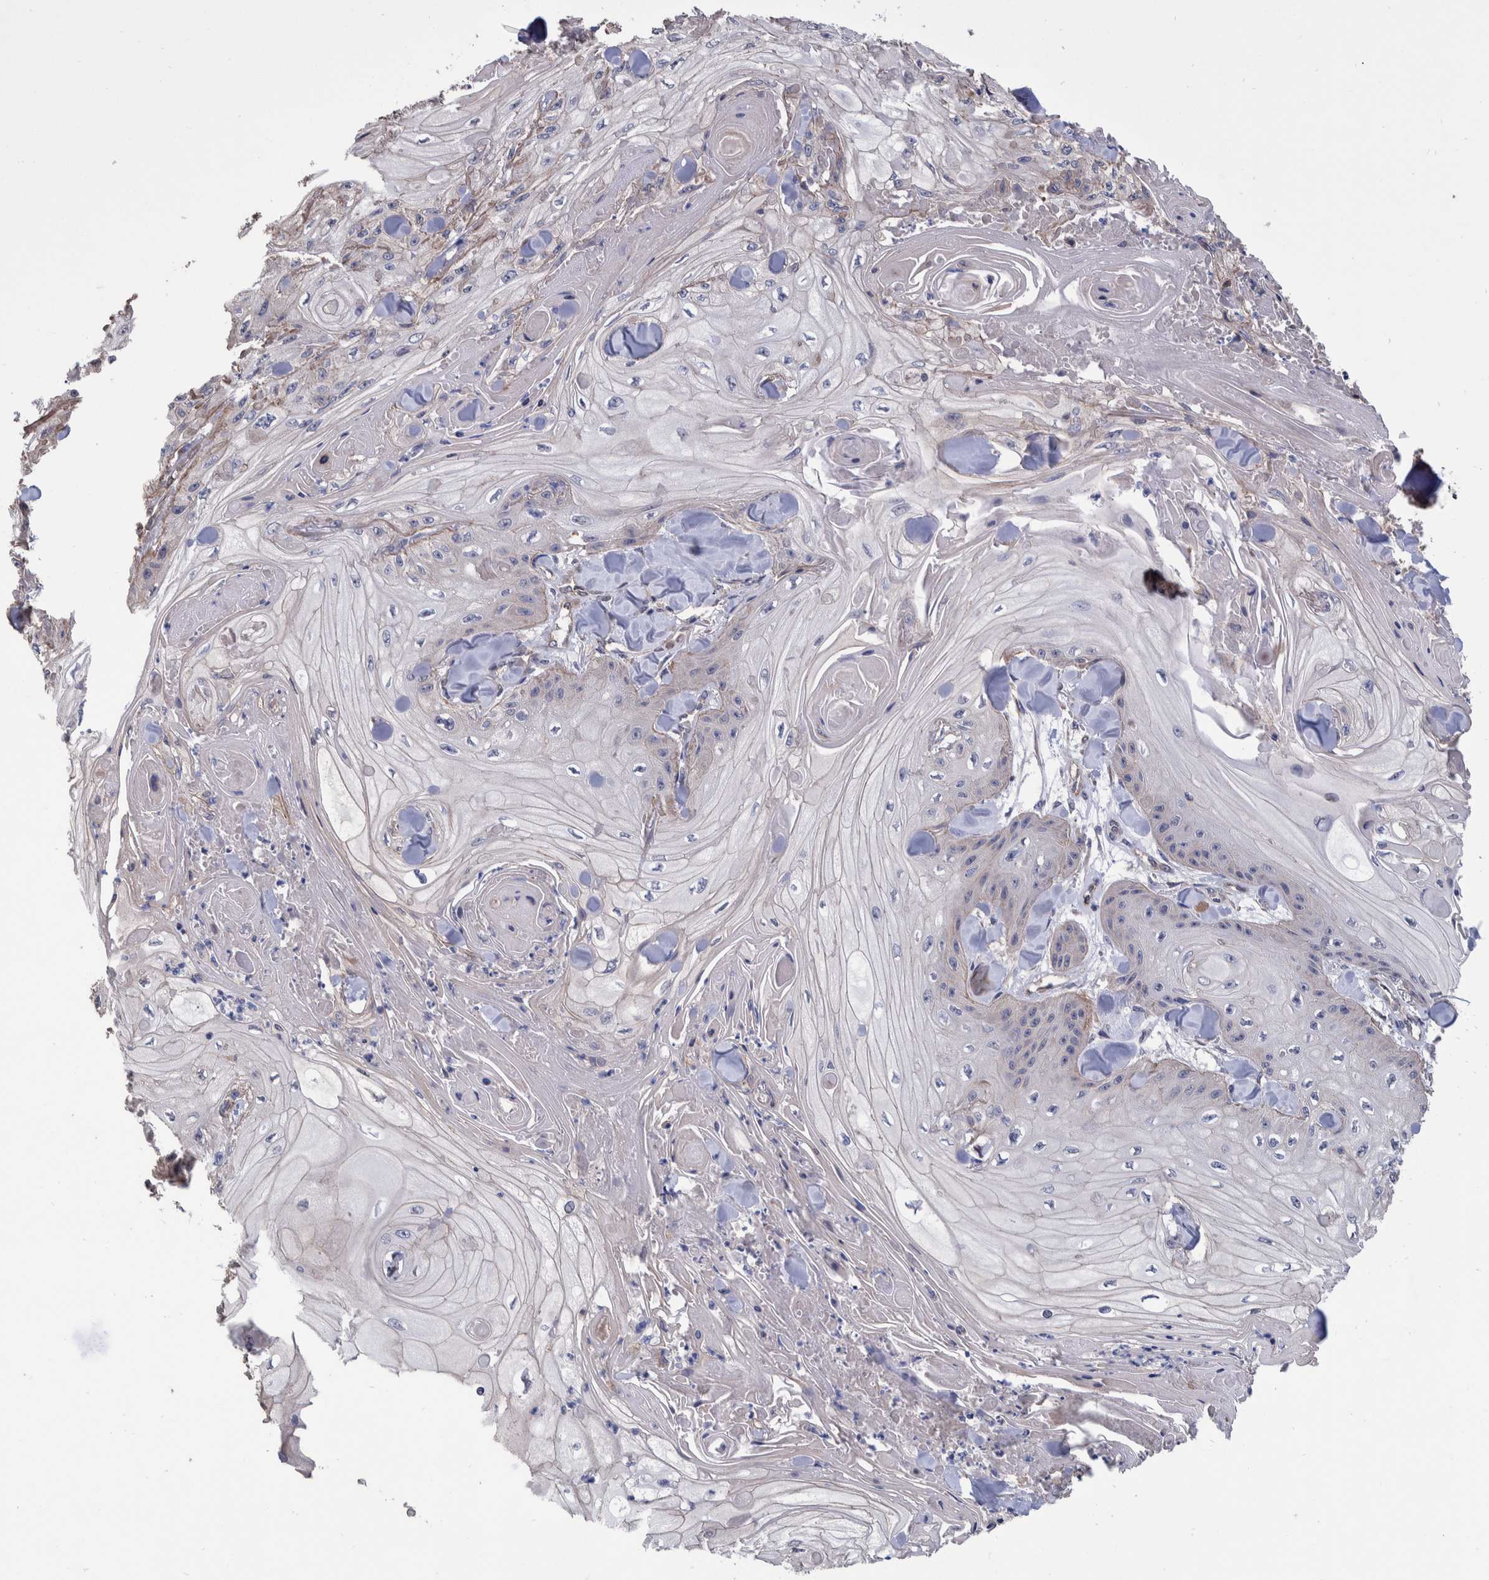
{"staining": {"intensity": "negative", "quantity": "none", "location": "none"}, "tissue": "skin cancer", "cell_type": "Tumor cells", "image_type": "cancer", "snomed": [{"axis": "morphology", "description": "Squamous cell carcinoma, NOS"}, {"axis": "topography", "description": "Skin"}], "caption": "Immunohistochemical staining of human skin cancer (squamous cell carcinoma) reveals no significant expression in tumor cells. (DAB (3,3'-diaminobenzidine) immunohistochemistry (IHC) visualized using brightfield microscopy, high magnification).", "gene": "SLC45A4", "patient": {"sex": "male", "age": 74}}